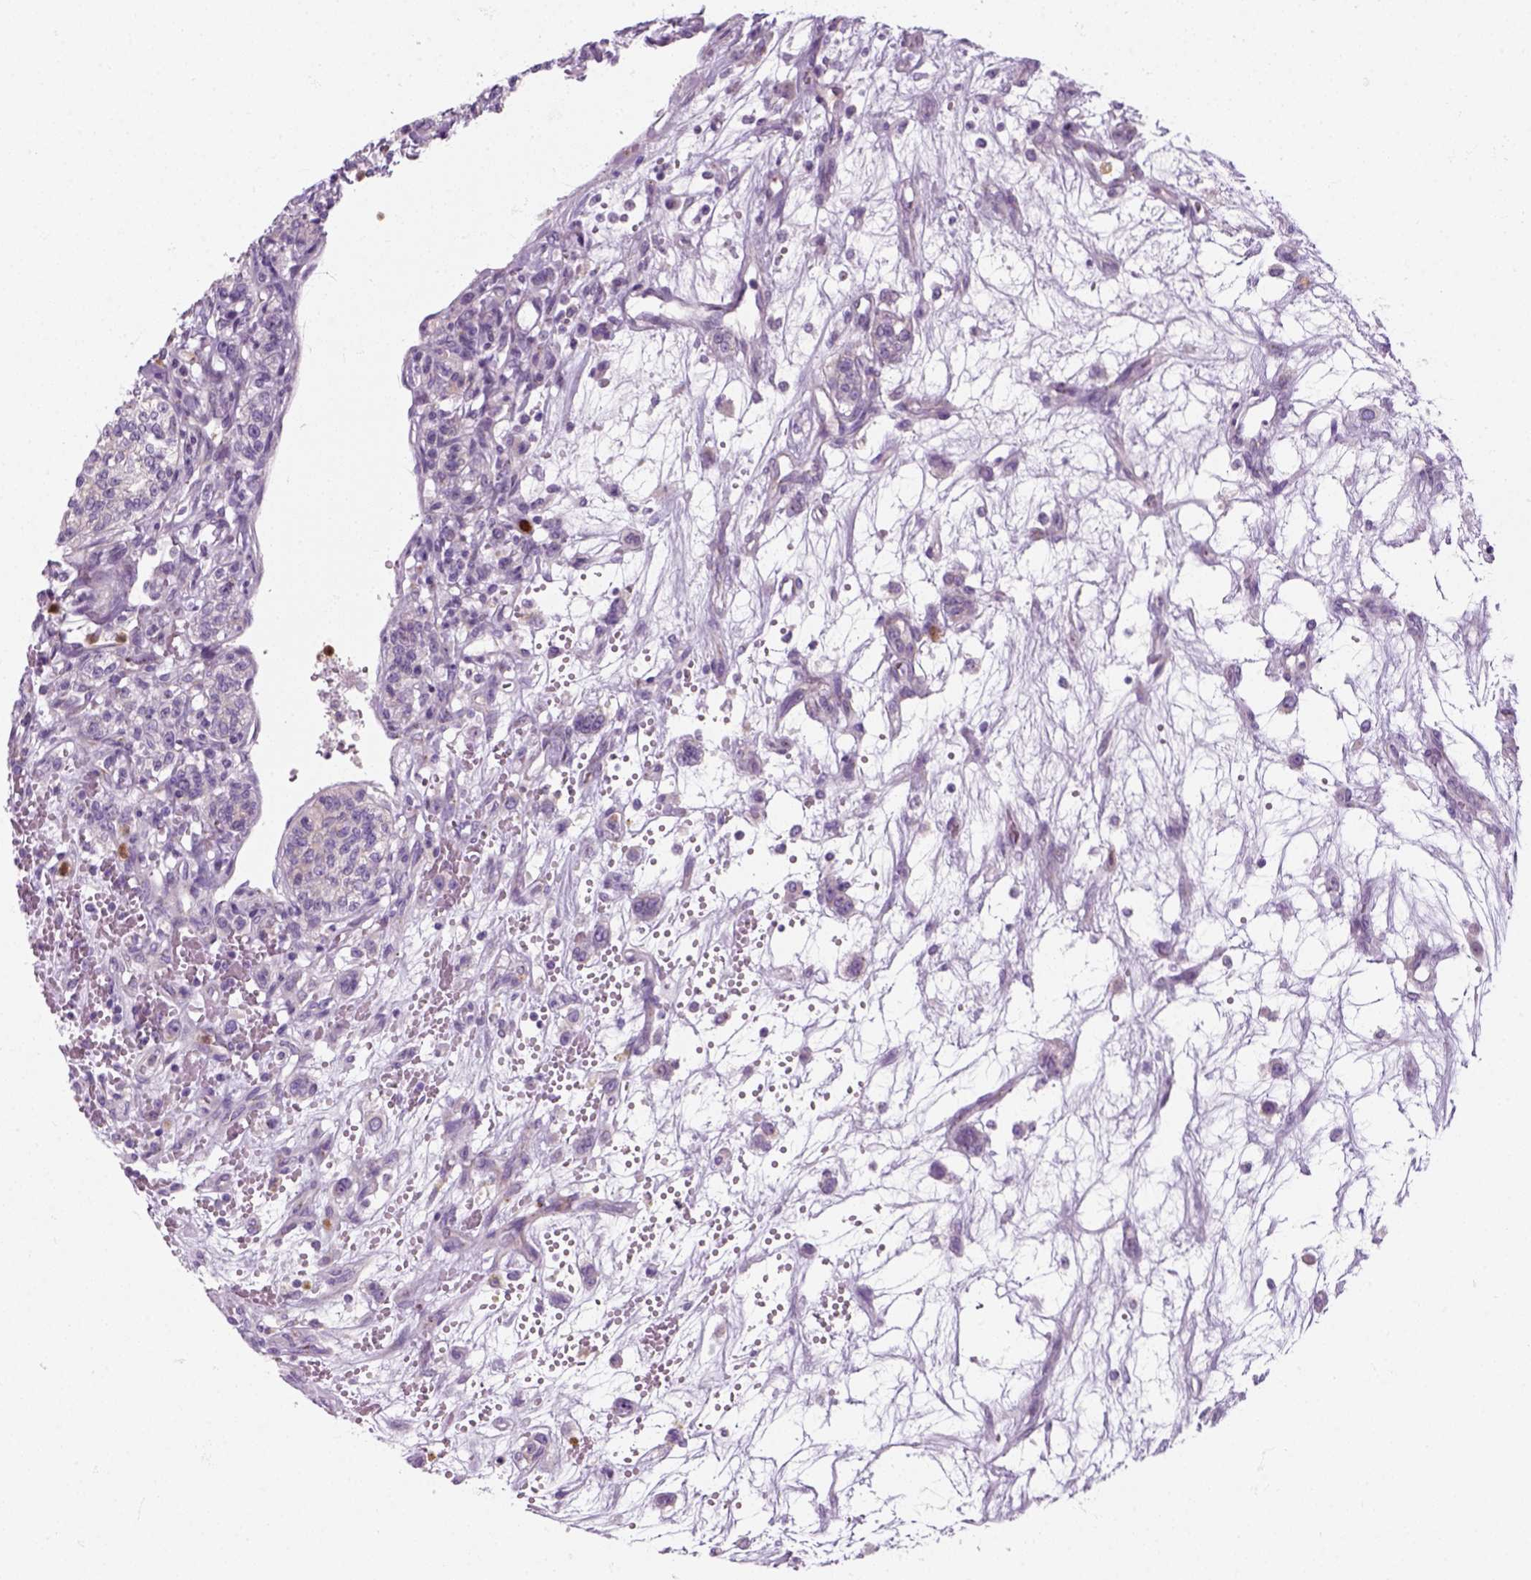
{"staining": {"intensity": "negative", "quantity": "none", "location": "none"}, "tissue": "renal cancer", "cell_type": "Tumor cells", "image_type": "cancer", "snomed": [{"axis": "morphology", "description": "Adenocarcinoma, NOS"}, {"axis": "topography", "description": "Kidney"}], "caption": "Human renal cancer (adenocarcinoma) stained for a protein using IHC exhibits no positivity in tumor cells.", "gene": "IL4", "patient": {"sex": "female", "age": 63}}